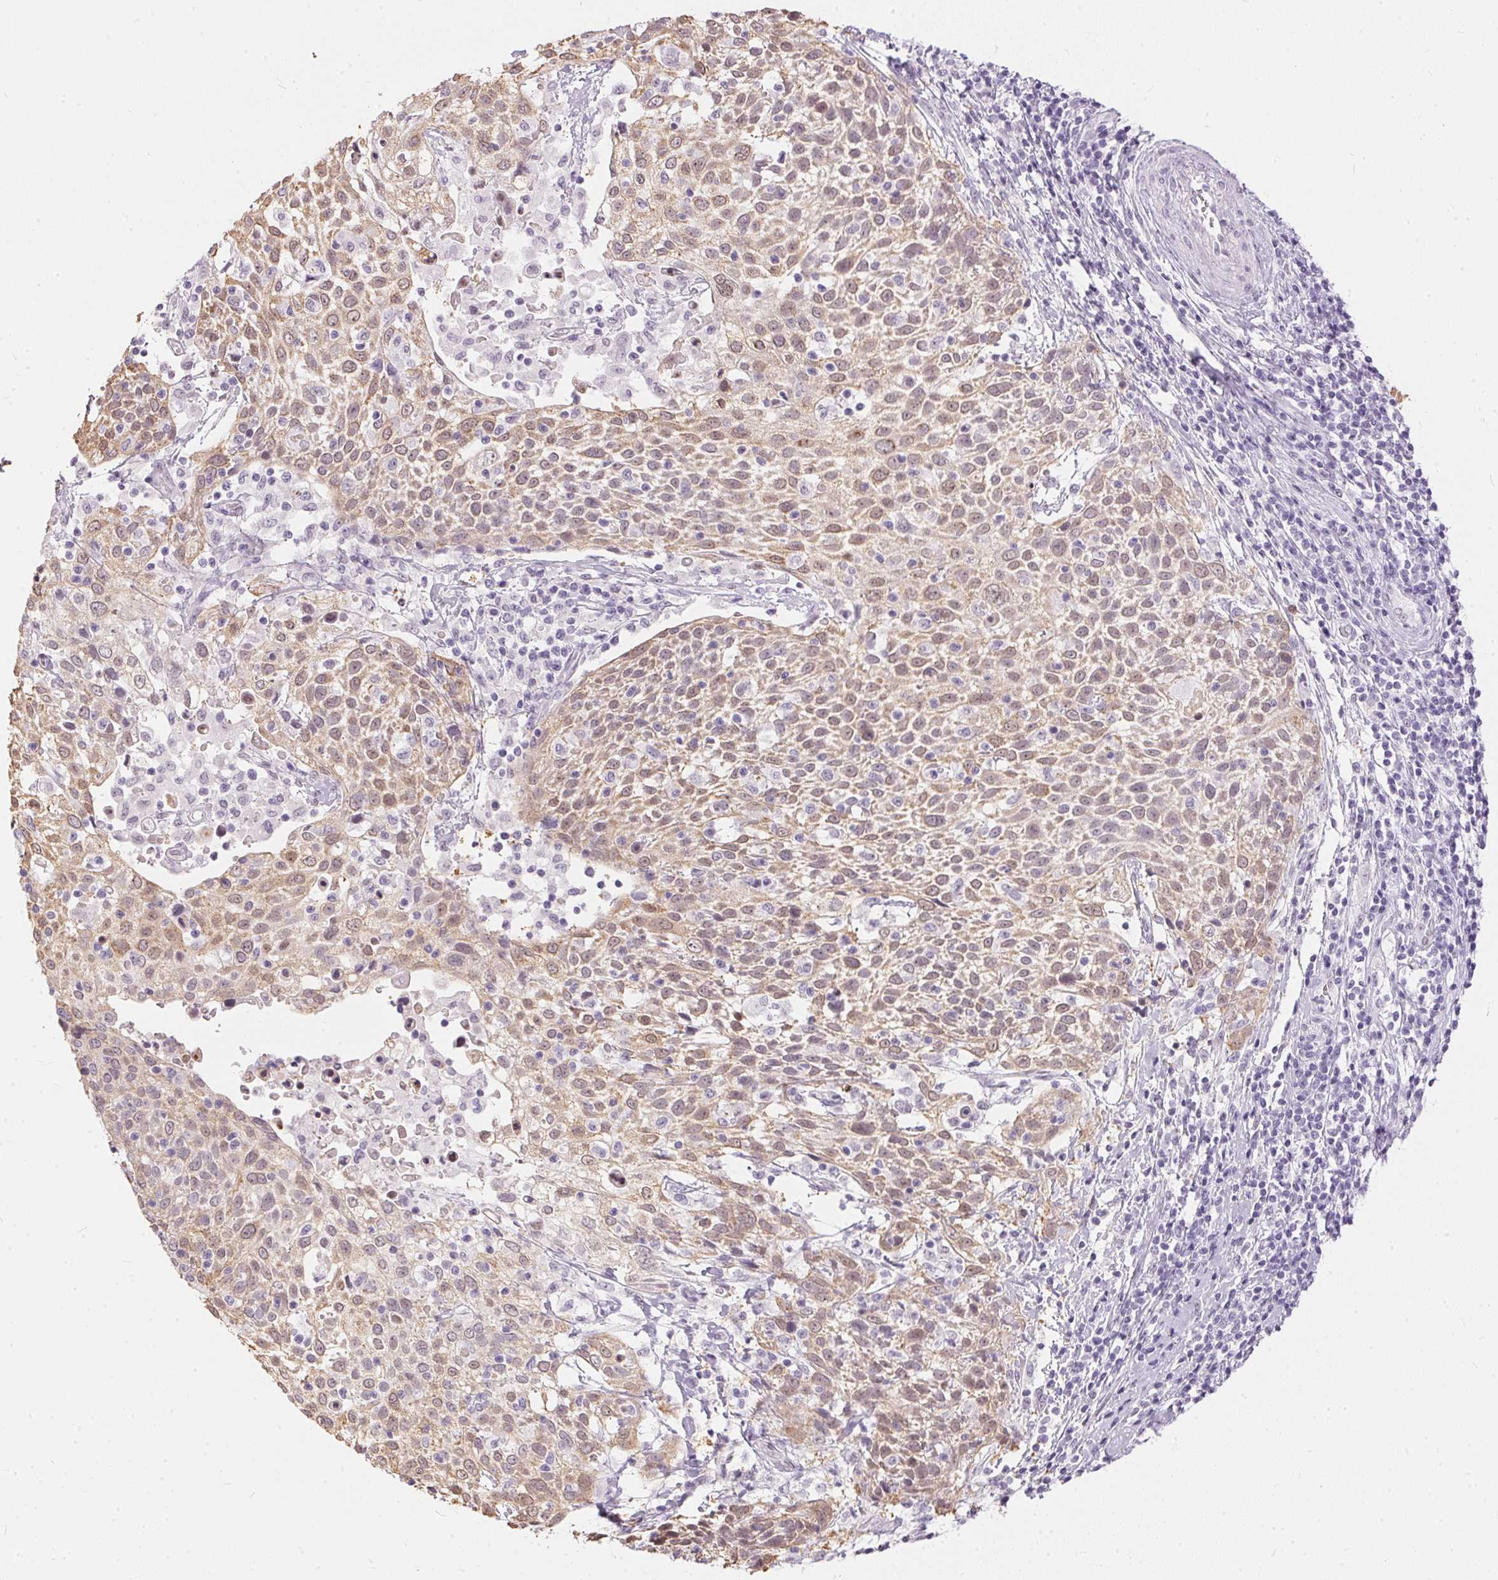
{"staining": {"intensity": "weak", "quantity": ">75%", "location": "cytoplasmic/membranous"}, "tissue": "cervical cancer", "cell_type": "Tumor cells", "image_type": "cancer", "snomed": [{"axis": "morphology", "description": "Squamous cell carcinoma, NOS"}, {"axis": "topography", "description": "Cervix"}], "caption": "Cervical cancer (squamous cell carcinoma) stained with a protein marker exhibits weak staining in tumor cells.", "gene": "GBP6", "patient": {"sex": "female", "age": 61}}